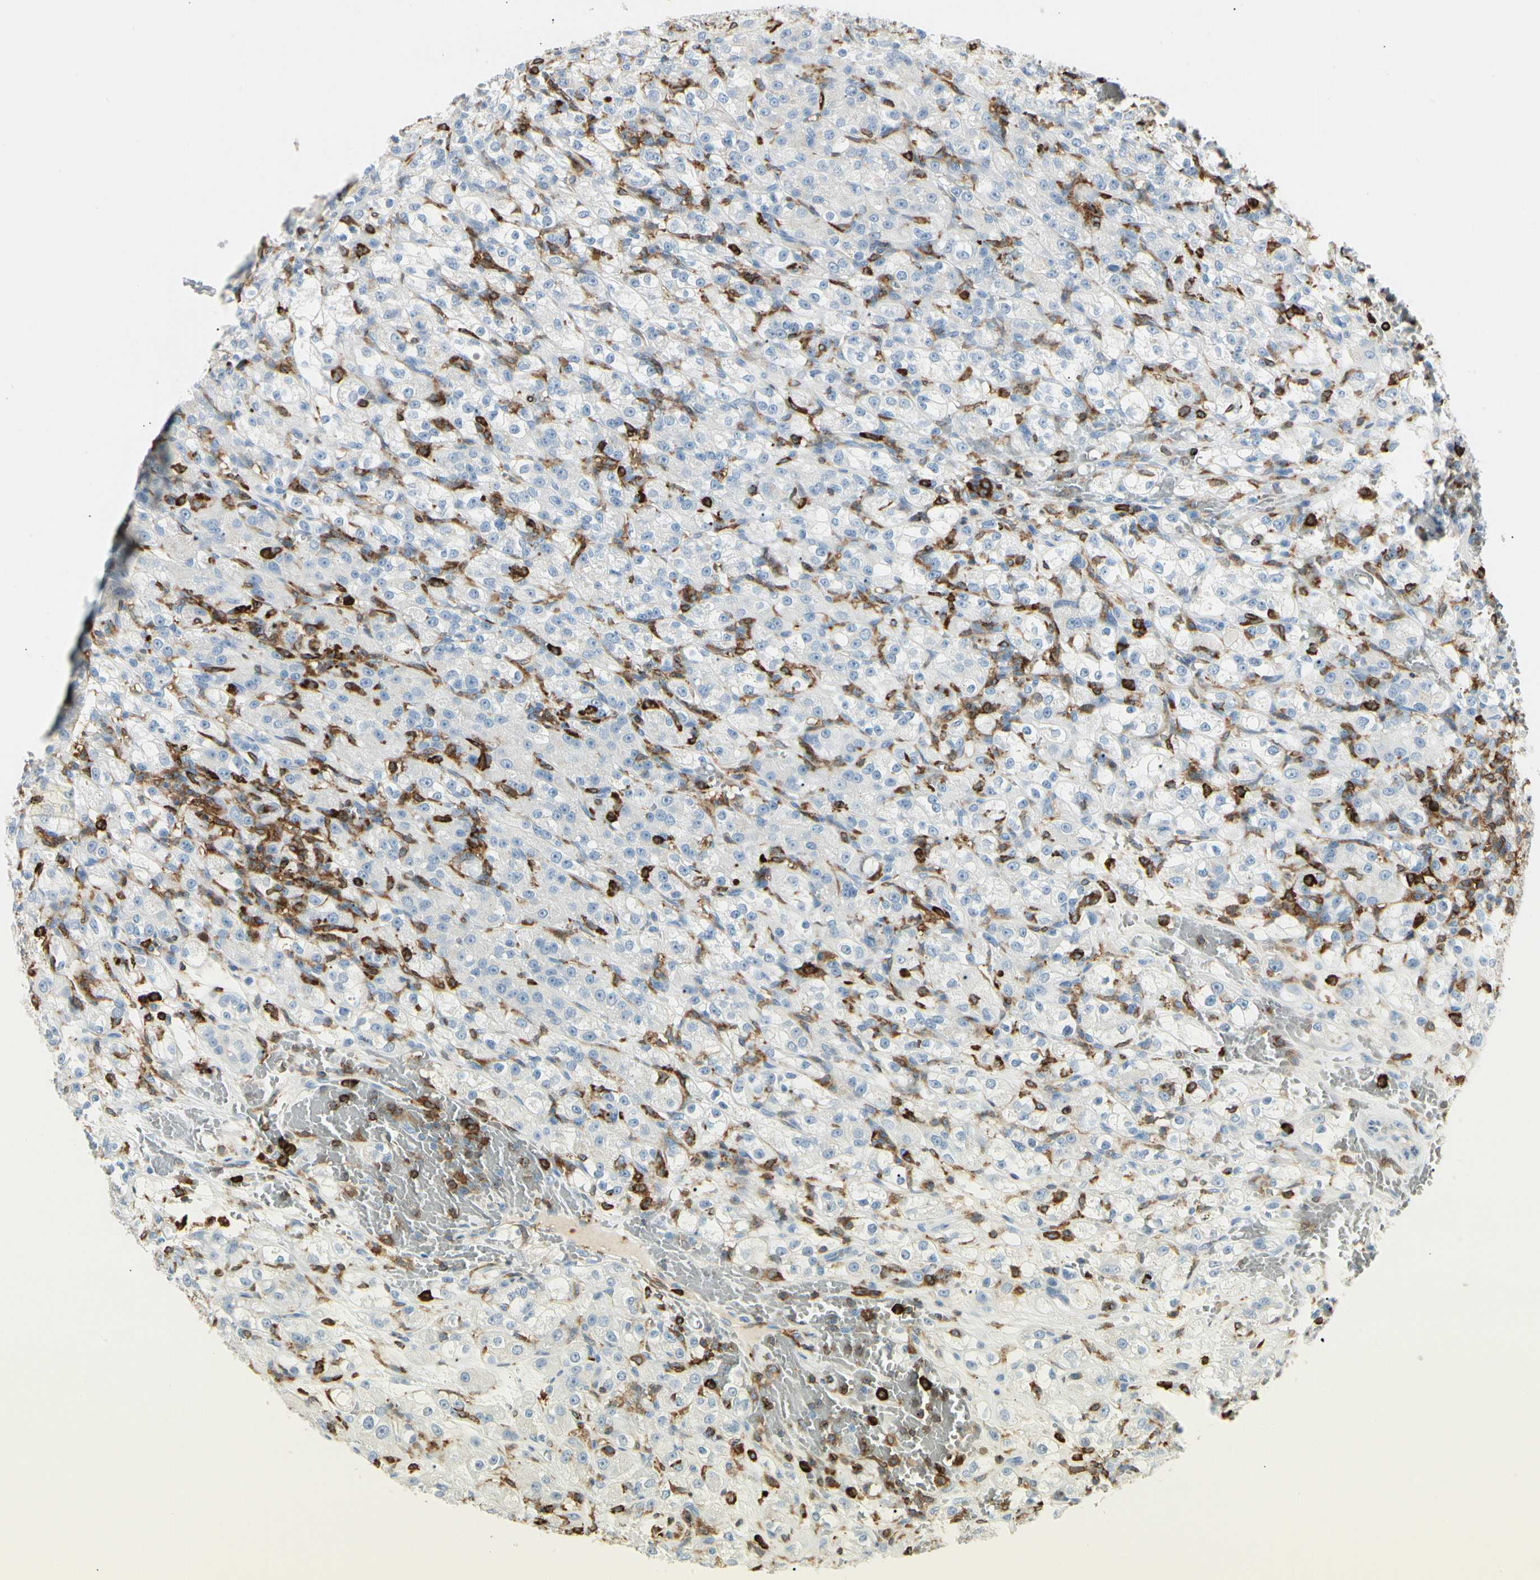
{"staining": {"intensity": "negative", "quantity": "none", "location": "none"}, "tissue": "renal cancer", "cell_type": "Tumor cells", "image_type": "cancer", "snomed": [{"axis": "morphology", "description": "Normal tissue, NOS"}, {"axis": "morphology", "description": "Adenocarcinoma, NOS"}, {"axis": "topography", "description": "Kidney"}], "caption": "Immunohistochemistry image of human renal cancer stained for a protein (brown), which demonstrates no expression in tumor cells.", "gene": "ITGB2", "patient": {"sex": "male", "age": 61}}